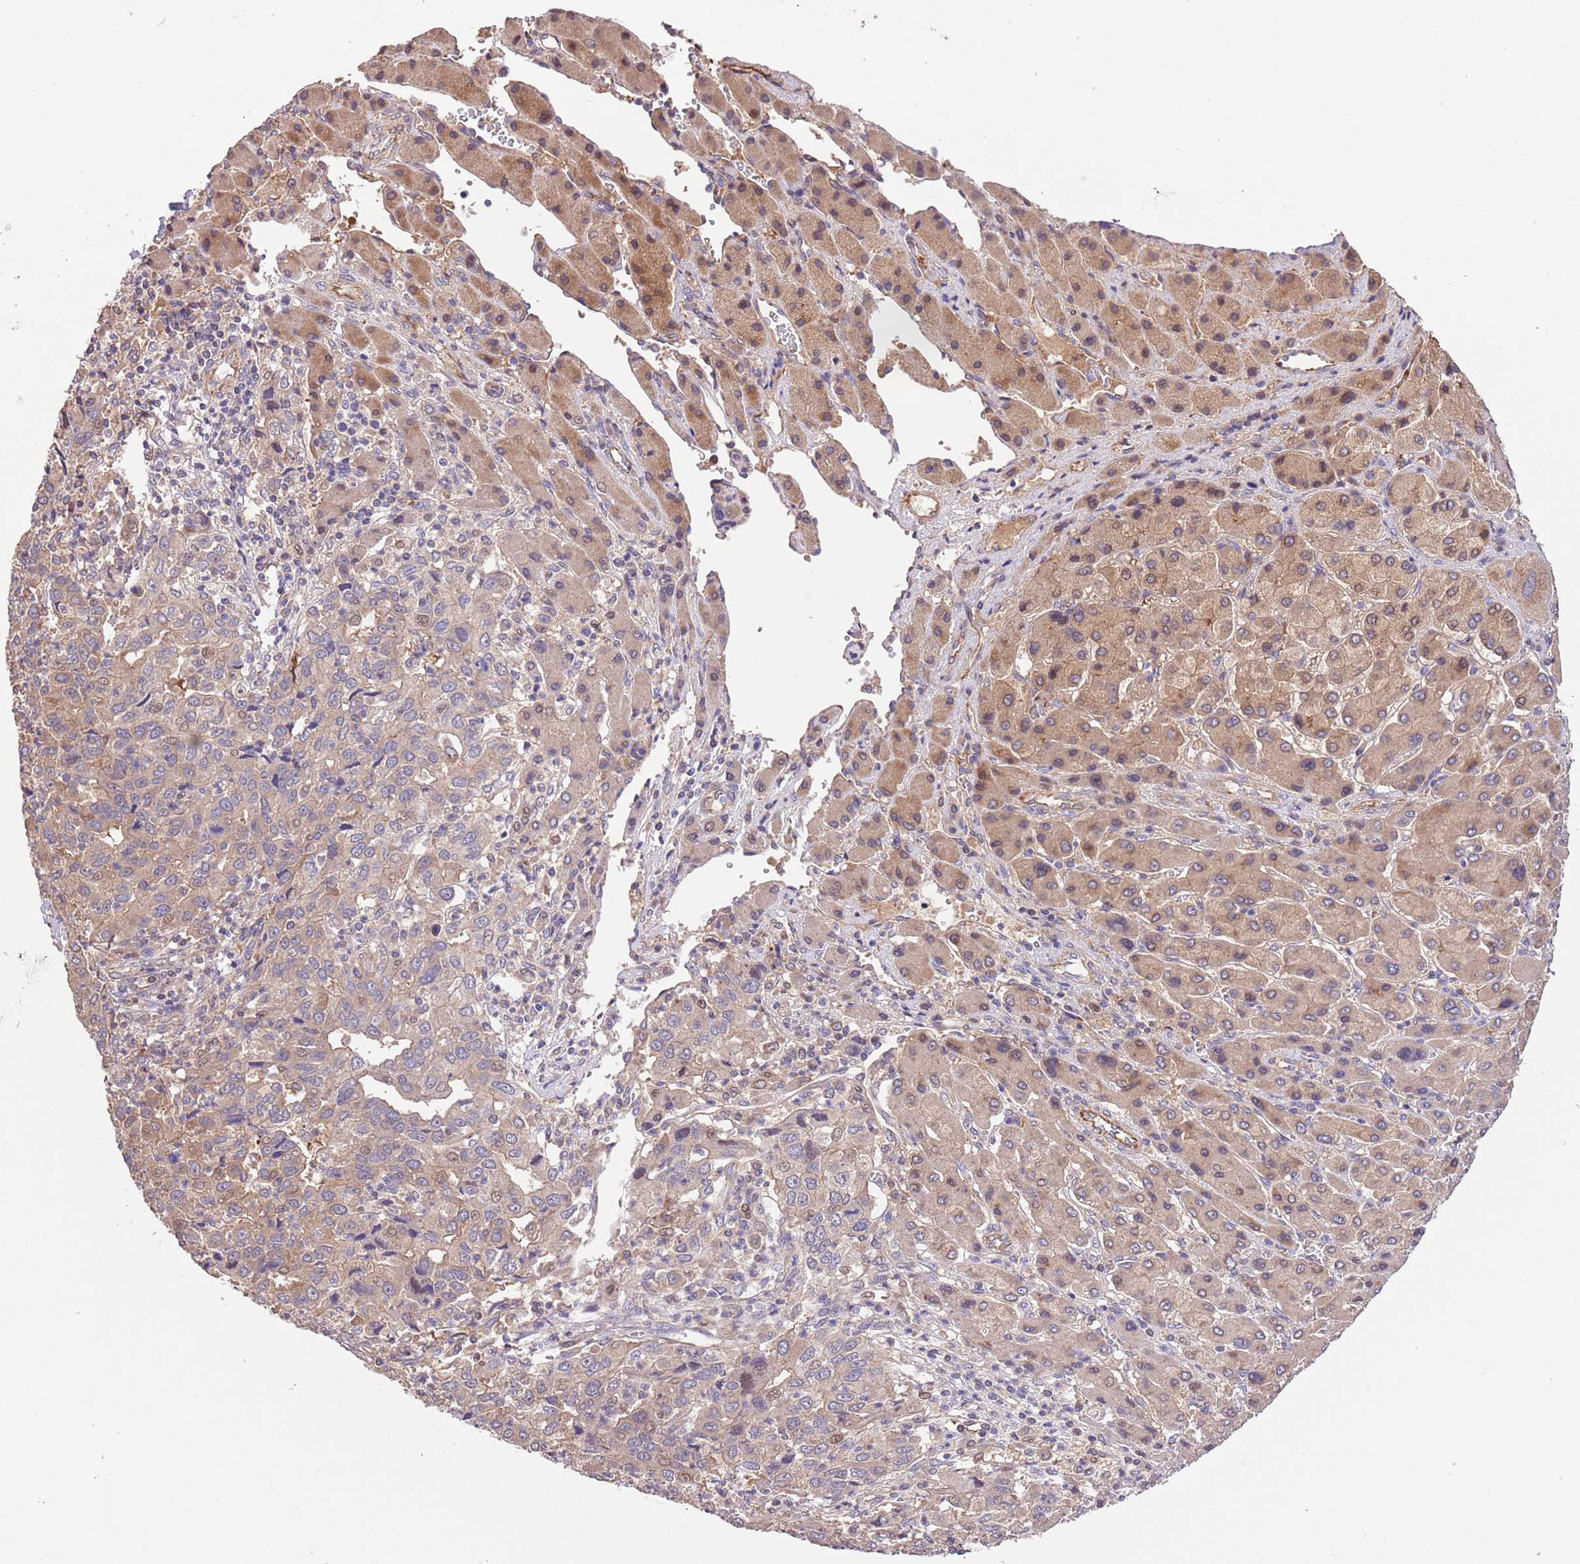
{"staining": {"intensity": "weak", "quantity": "25%-75%", "location": "cytoplasmic/membranous"}, "tissue": "liver cancer", "cell_type": "Tumor cells", "image_type": "cancer", "snomed": [{"axis": "morphology", "description": "Carcinoma, Hepatocellular, NOS"}, {"axis": "topography", "description": "Liver"}], "caption": "This micrograph demonstrates immunohistochemistry staining of human liver cancer (hepatocellular carcinoma), with low weak cytoplasmic/membranous expression in approximately 25%-75% of tumor cells.", "gene": "FAM89B", "patient": {"sex": "male", "age": 63}}